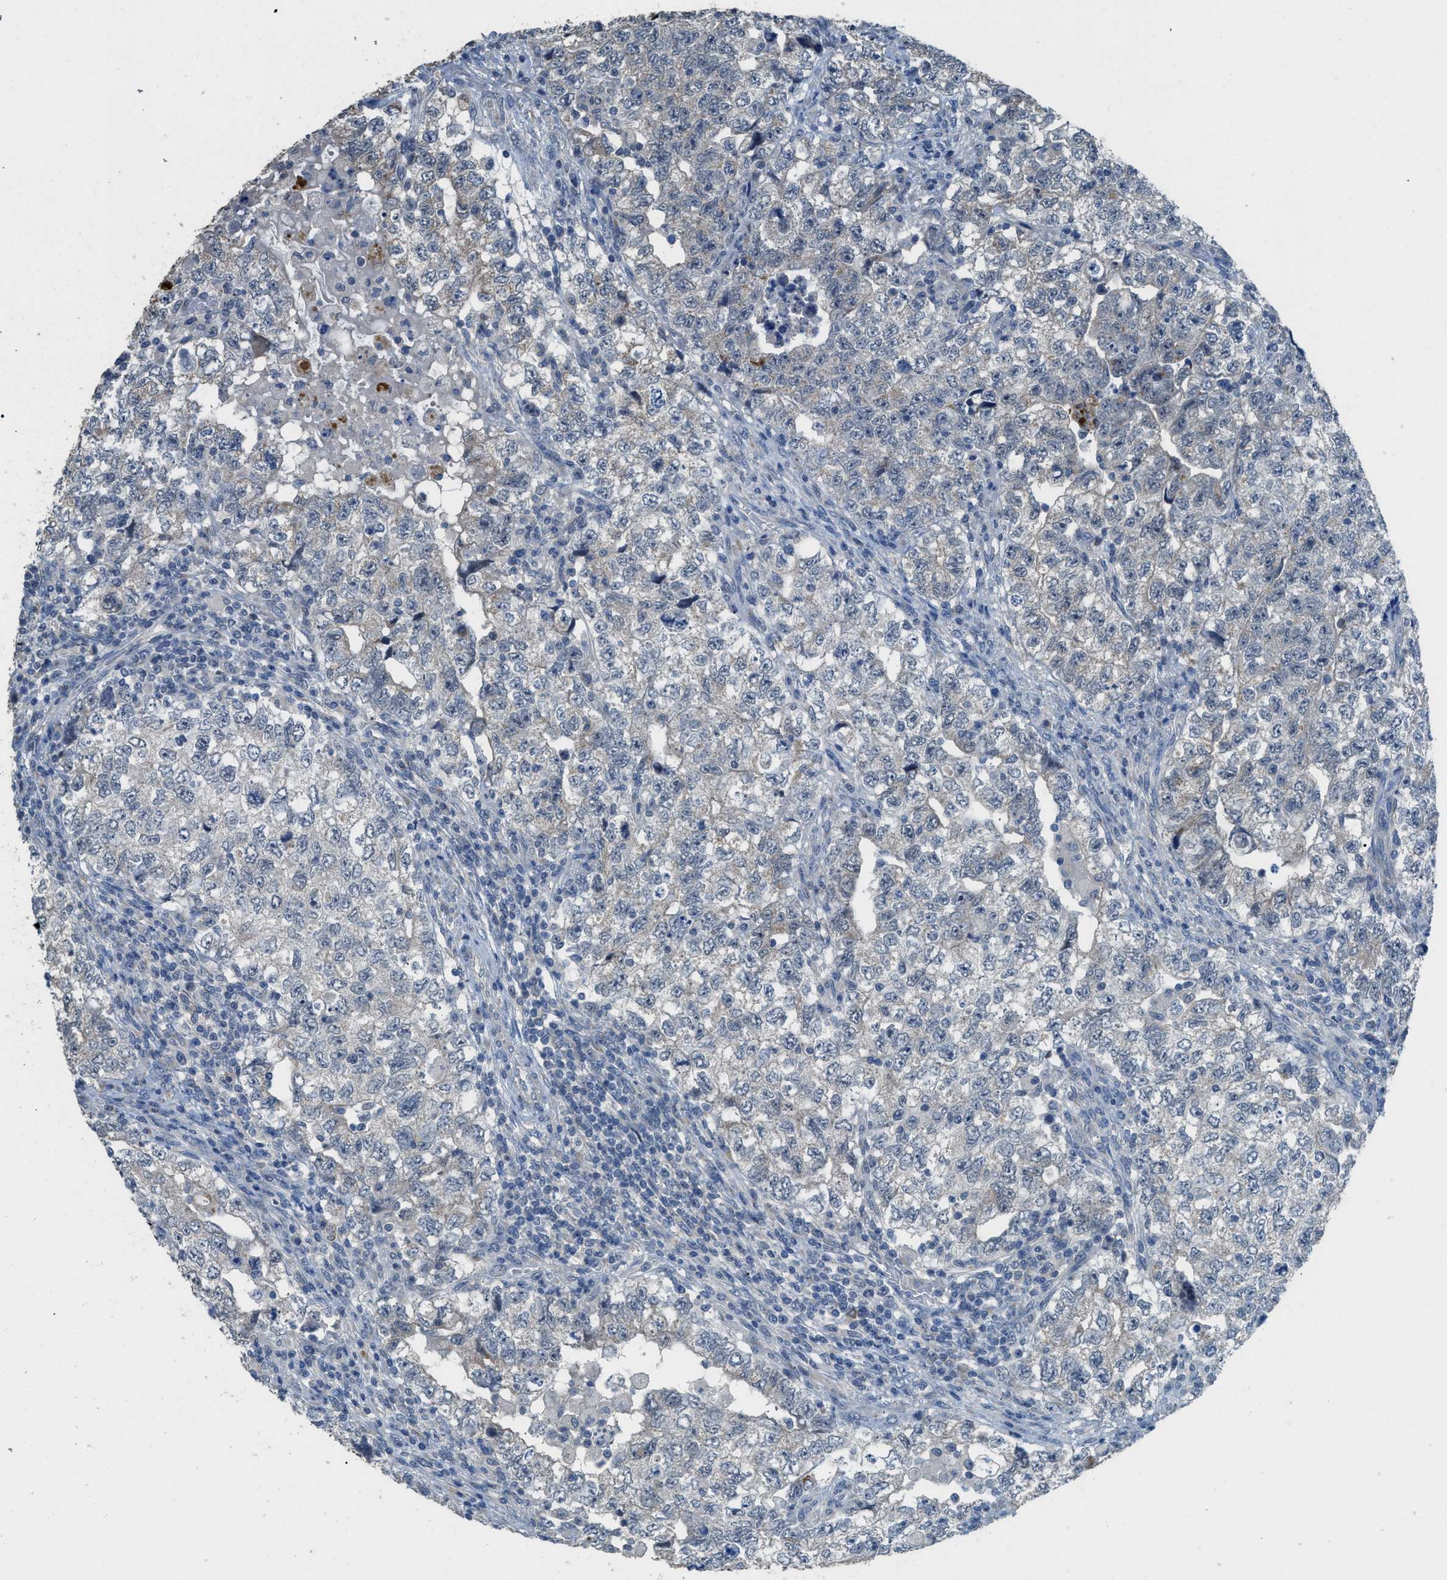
{"staining": {"intensity": "negative", "quantity": "none", "location": "none"}, "tissue": "testis cancer", "cell_type": "Tumor cells", "image_type": "cancer", "snomed": [{"axis": "morphology", "description": "Carcinoma, Embryonal, NOS"}, {"axis": "topography", "description": "Testis"}], "caption": "Micrograph shows no significant protein positivity in tumor cells of testis embryonal carcinoma.", "gene": "TIMD4", "patient": {"sex": "male", "age": 36}}